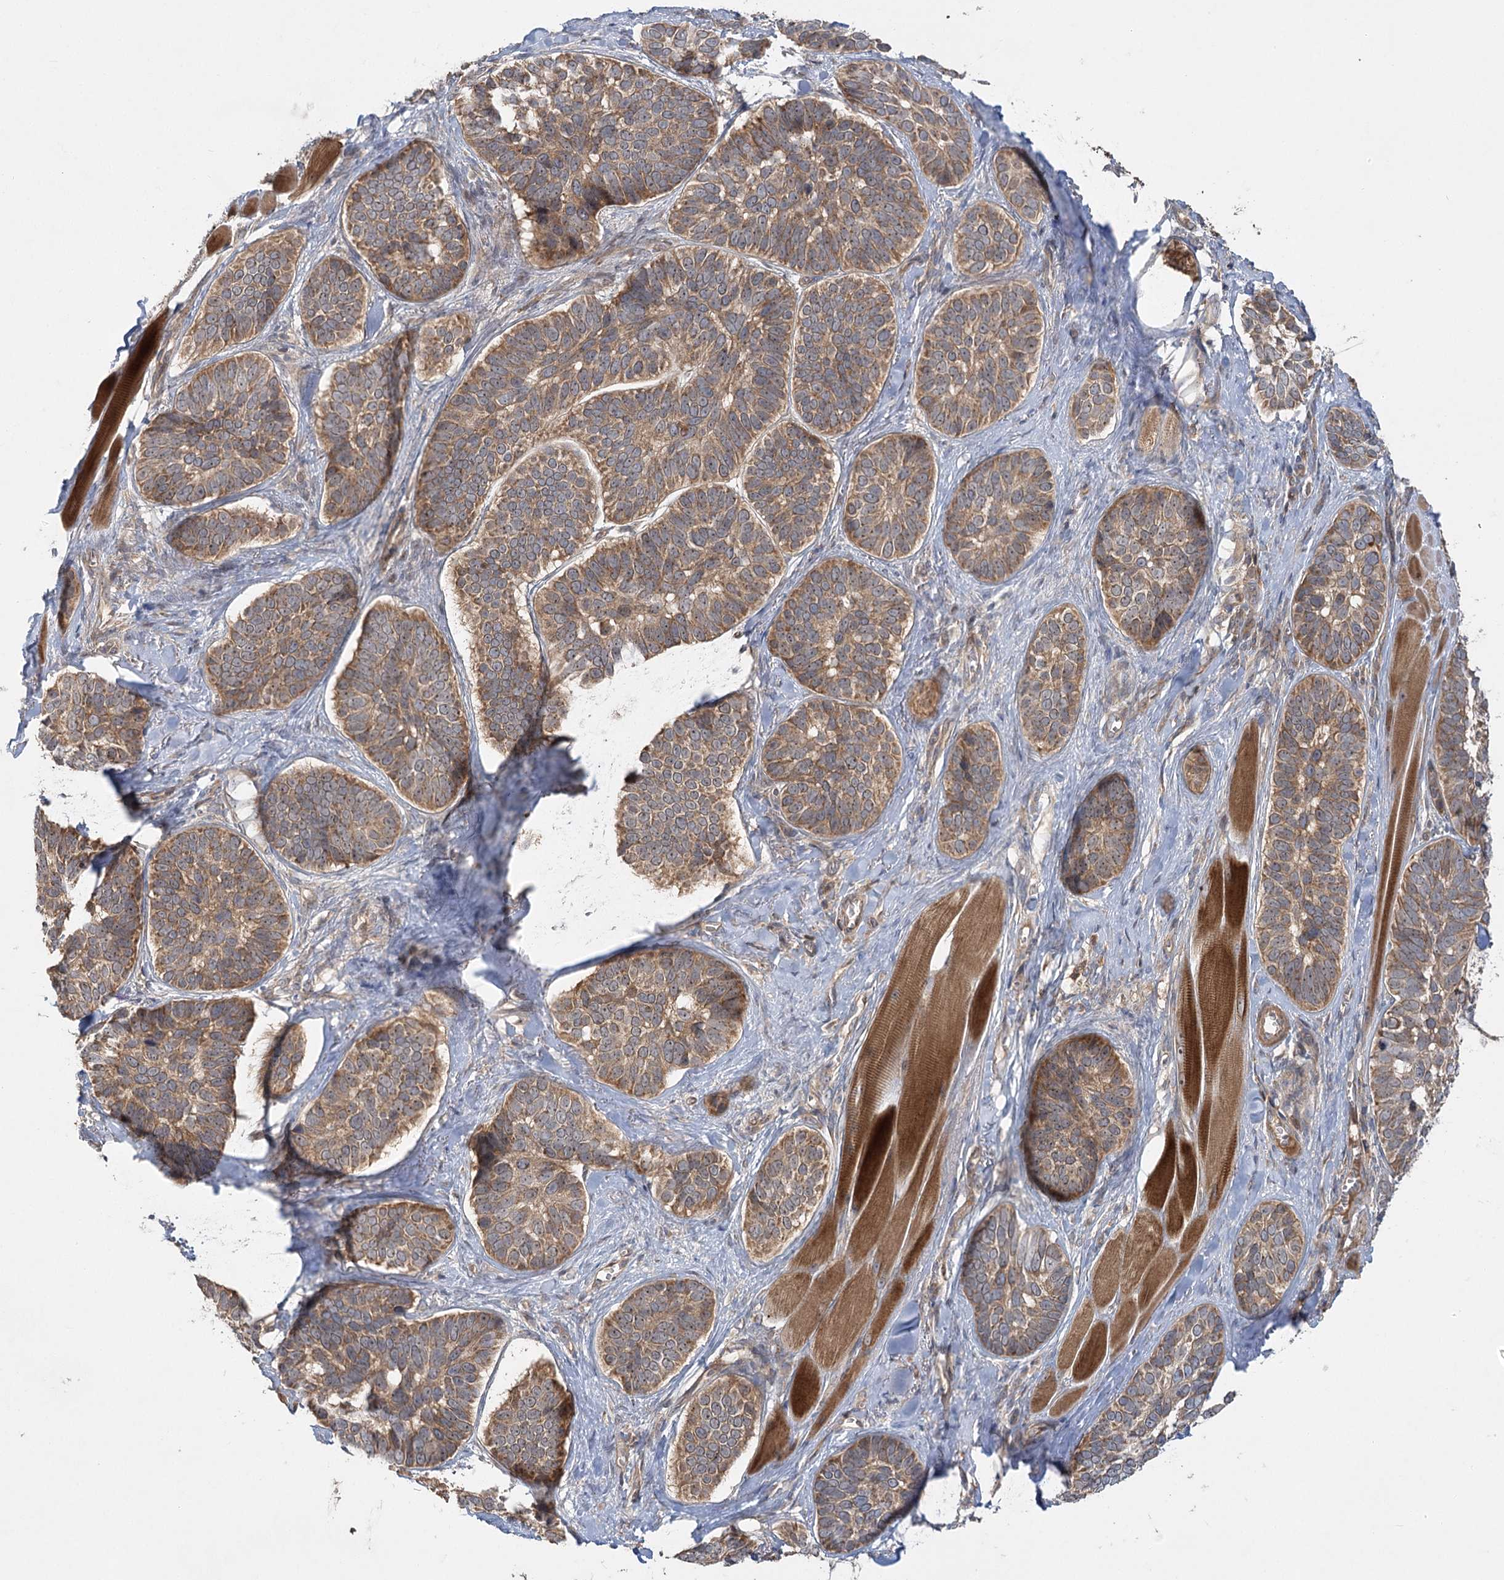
{"staining": {"intensity": "moderate", "quantity": ">75%", "location": "cytoplasmic/membranous,nuclear"}, "tissue": "skin cancer", "cell_type": "Tumor cells", "image_type": "cancer", "snomed": [{"axis": "morphology", "description": "Basal cell carcinoma"}, {"axis": "topography", "description": "Skin"}], "caption": "Protein staining displays moderate cytoplasmic/membranous and nuclear staining in about >75% of tumor cells in basal cell carcinoma (skin).", "gene": "RAPGEF6", "patient": {"sex": "male", "age": 62}}